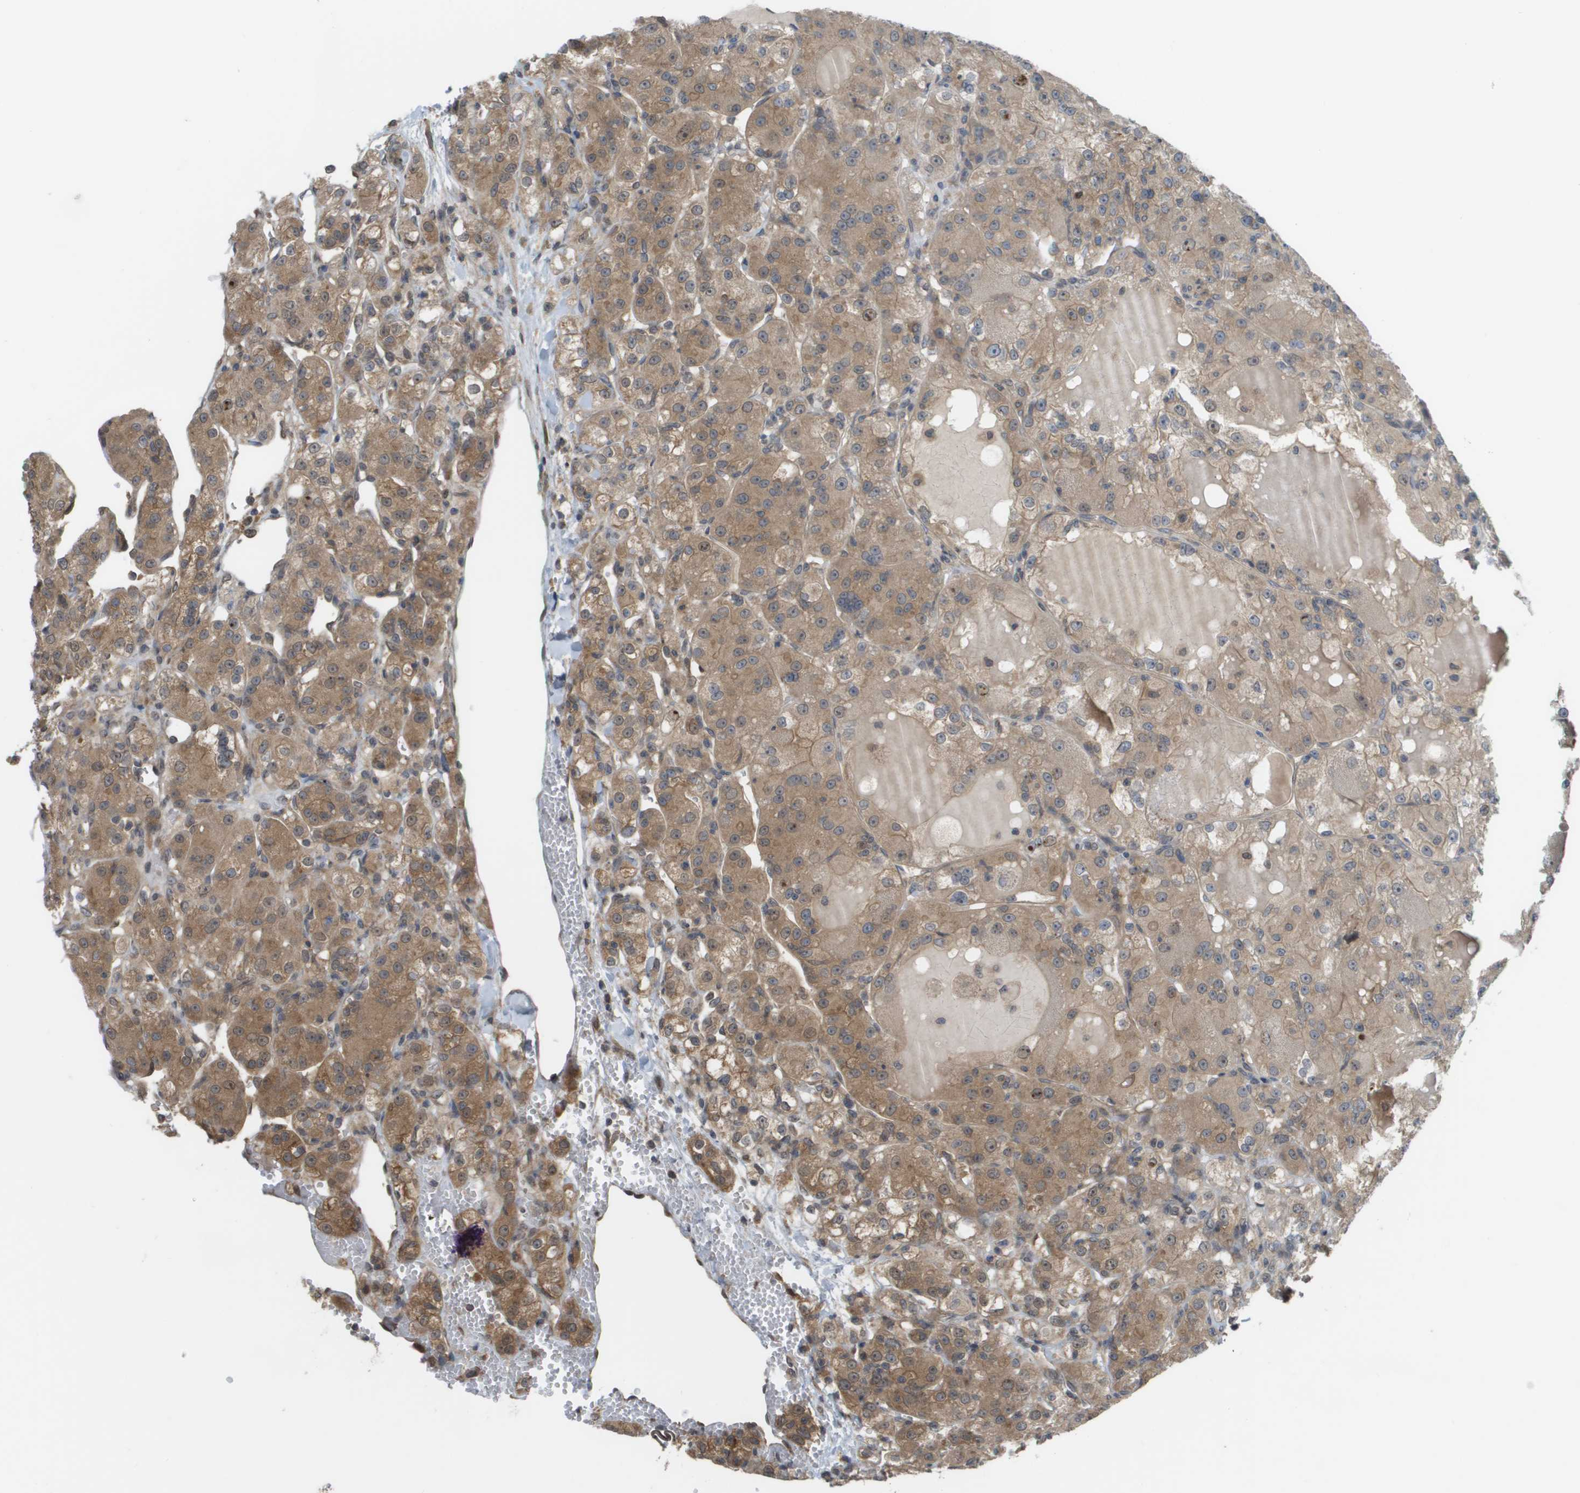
{"staining": {"intensity": "moderate", "quantity": ">75%", "location": "cytoplasmic/membranous"}, "tissue": "renal cancer", "cell_type": "Tumor cells", "image_type": "cancer", "snomed": [{"axis": "morphology", "description": "Normal tissue, NOS"}, {"axis": "morphology", "description": "Adenocarcinoma, NOS"}, {"axis": "topography", "description": "Kidney"}], "caption": "Protein staining exhibits moderate cytoplasmic/membranous positivity in approximately >75% of tumor cells in renal cancer (adenocarcinoma). (brown staining indicates protein expression, while blue staining denotes nuclei).", "gene": "CTPS2", "patient": {"sex": "male", "age": 61}}